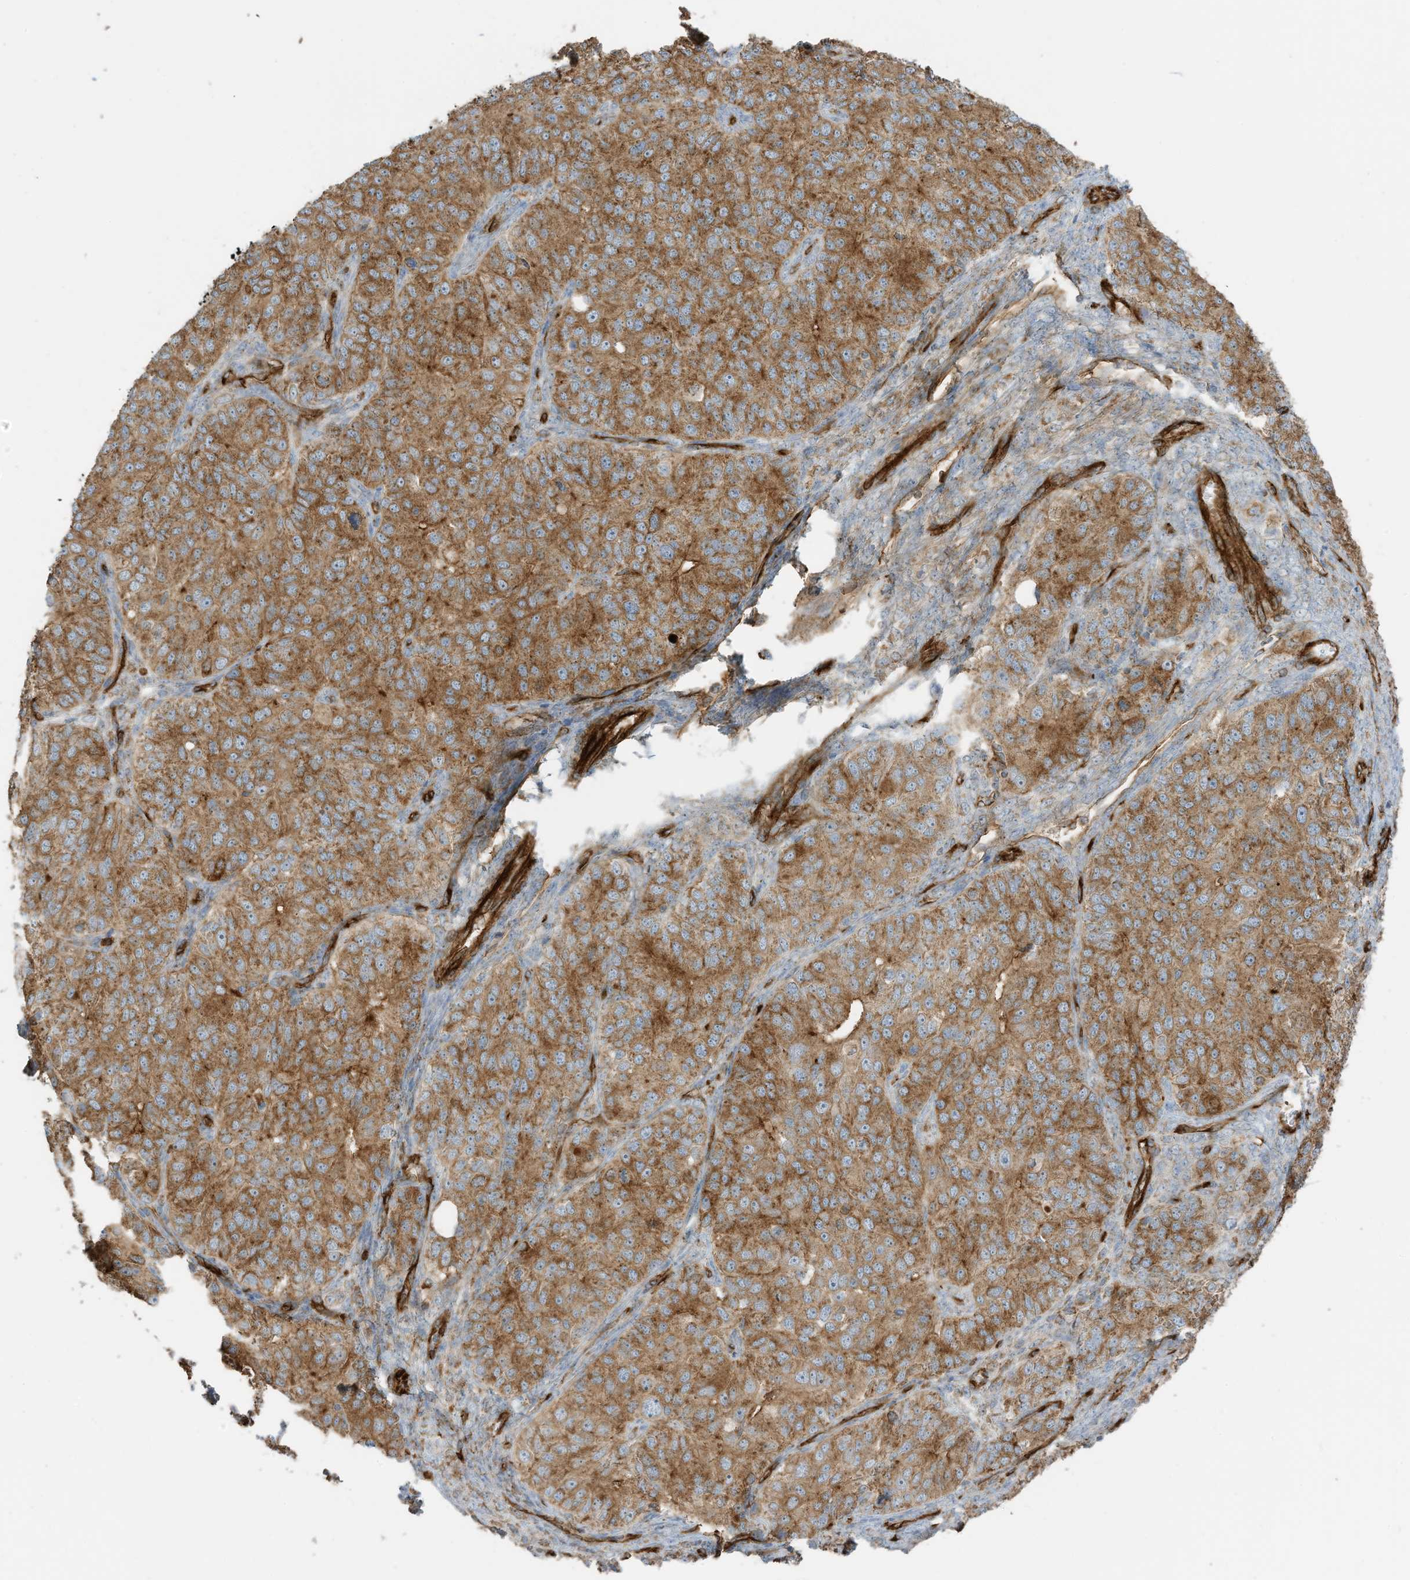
{"staining": {"intensity": "moderate", "quantity": ">75%", "location": "cytoplasmic/membranous"}, "tissue": "ovarian cancer", "cell_type": "Tumor cells", "image_type": "cancer", "snomed": [{"axis": "morphology", "description": "Carcinoma, endometroid"}, {"axis": "topography", "description": "Ovary"}], "caption": "Moderate cytoplasmic/membranous protein positivity is appreciated in approximately >75% of tumor cells in ovarian cancer.", "gene": "ABCB7", "patient": {"sex": "female", "age": 51}}